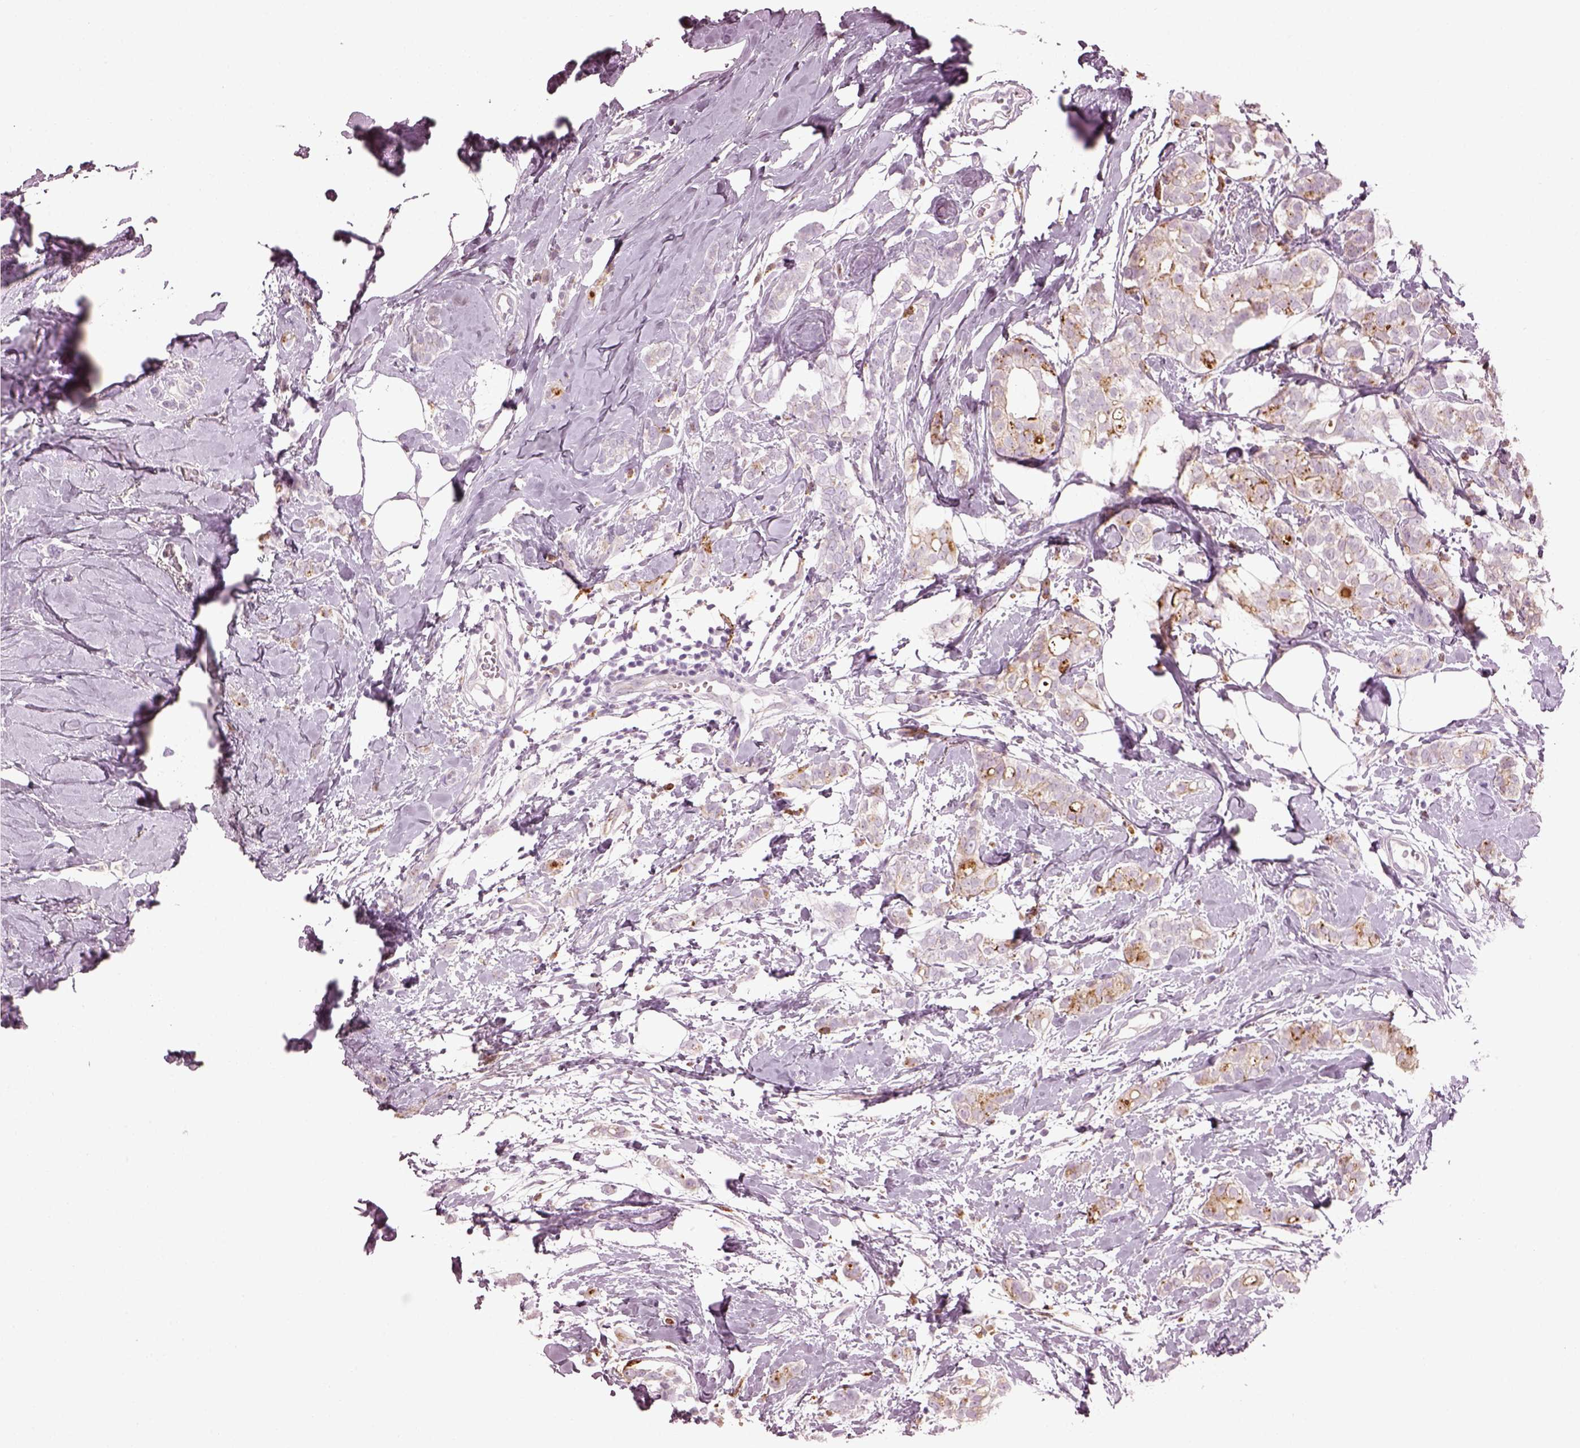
{"staining": {"intensity": "moderate", "quantity": "<25%", "location": "cytoplasmic/membranous"}, "tissue": "breast cancer", "cell_type": "Tumor cells", "image_type": "cancer", "snomed": [{"axis": "morphology", "description": "Duct carcinoma"}, {"axis": "topography", "description": "Breast"}], "caption": "Immunohistochemistry (IHC) (DAB) staining of human intraductal carcinoma (breast) demonstrates moderate cytoplasmic/membranous protein expression in approximately <25% of tumor cells.", "gene": "TMEM231", "patient": {"sex": "female", "age": 40}}